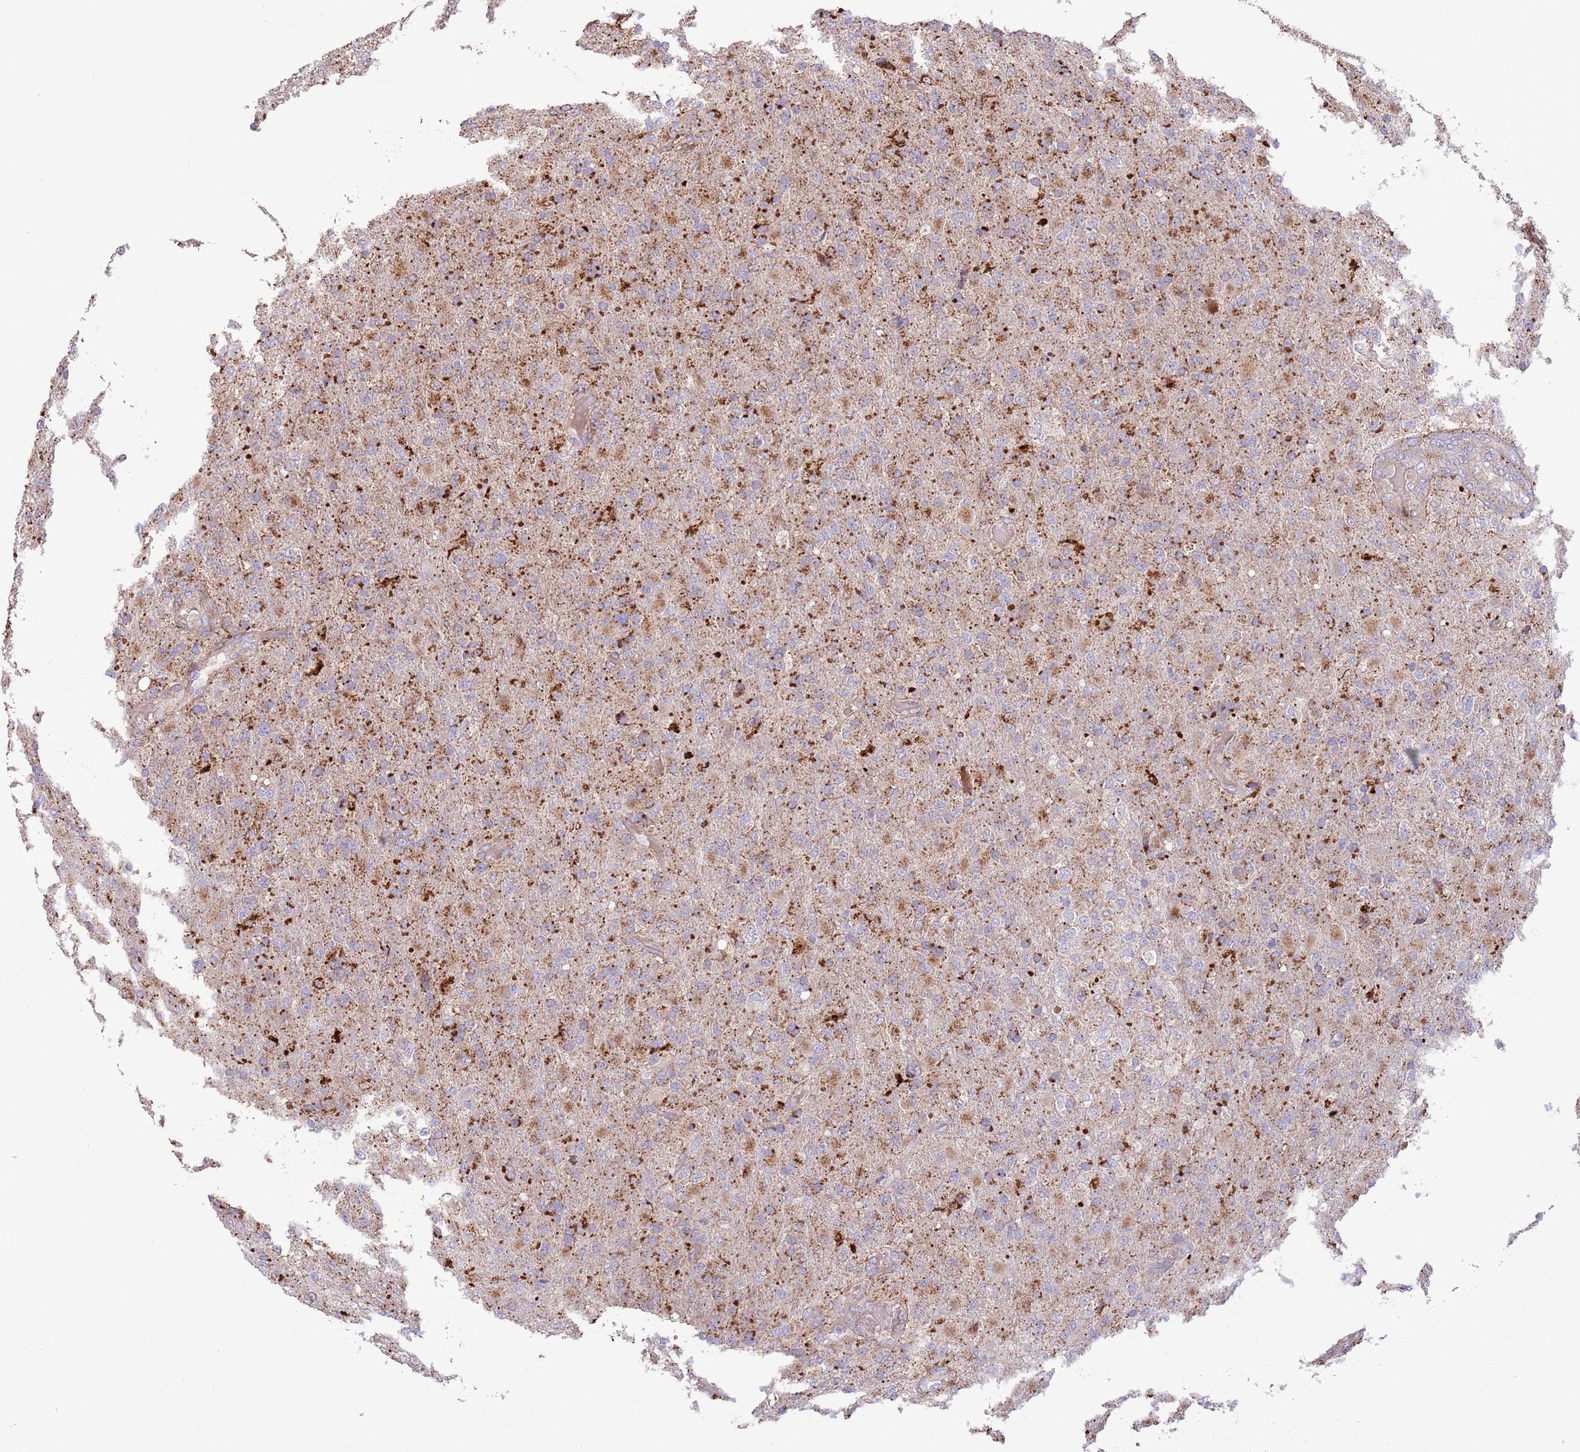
{"staining": {"intensity": "moderate", "quantity": ">75%", "location": "cytoplasmic/membranous"}, "tissue": "glioma", "cell_type": "Tumor cells", "image_type": "cancer", "snomed": [{"axis": "morphology", "description": "Glioma, malignant, Low grade"}, {"axis": "topography", "description": "Brain"}], "caption": "A medium amount of moderate cytoplasmic/membranous positivity is present in approximately >75% of tumor cells in glioma tissue.", "gene": "DOCK6", "patient": {"sex": "male", "age": 65}}